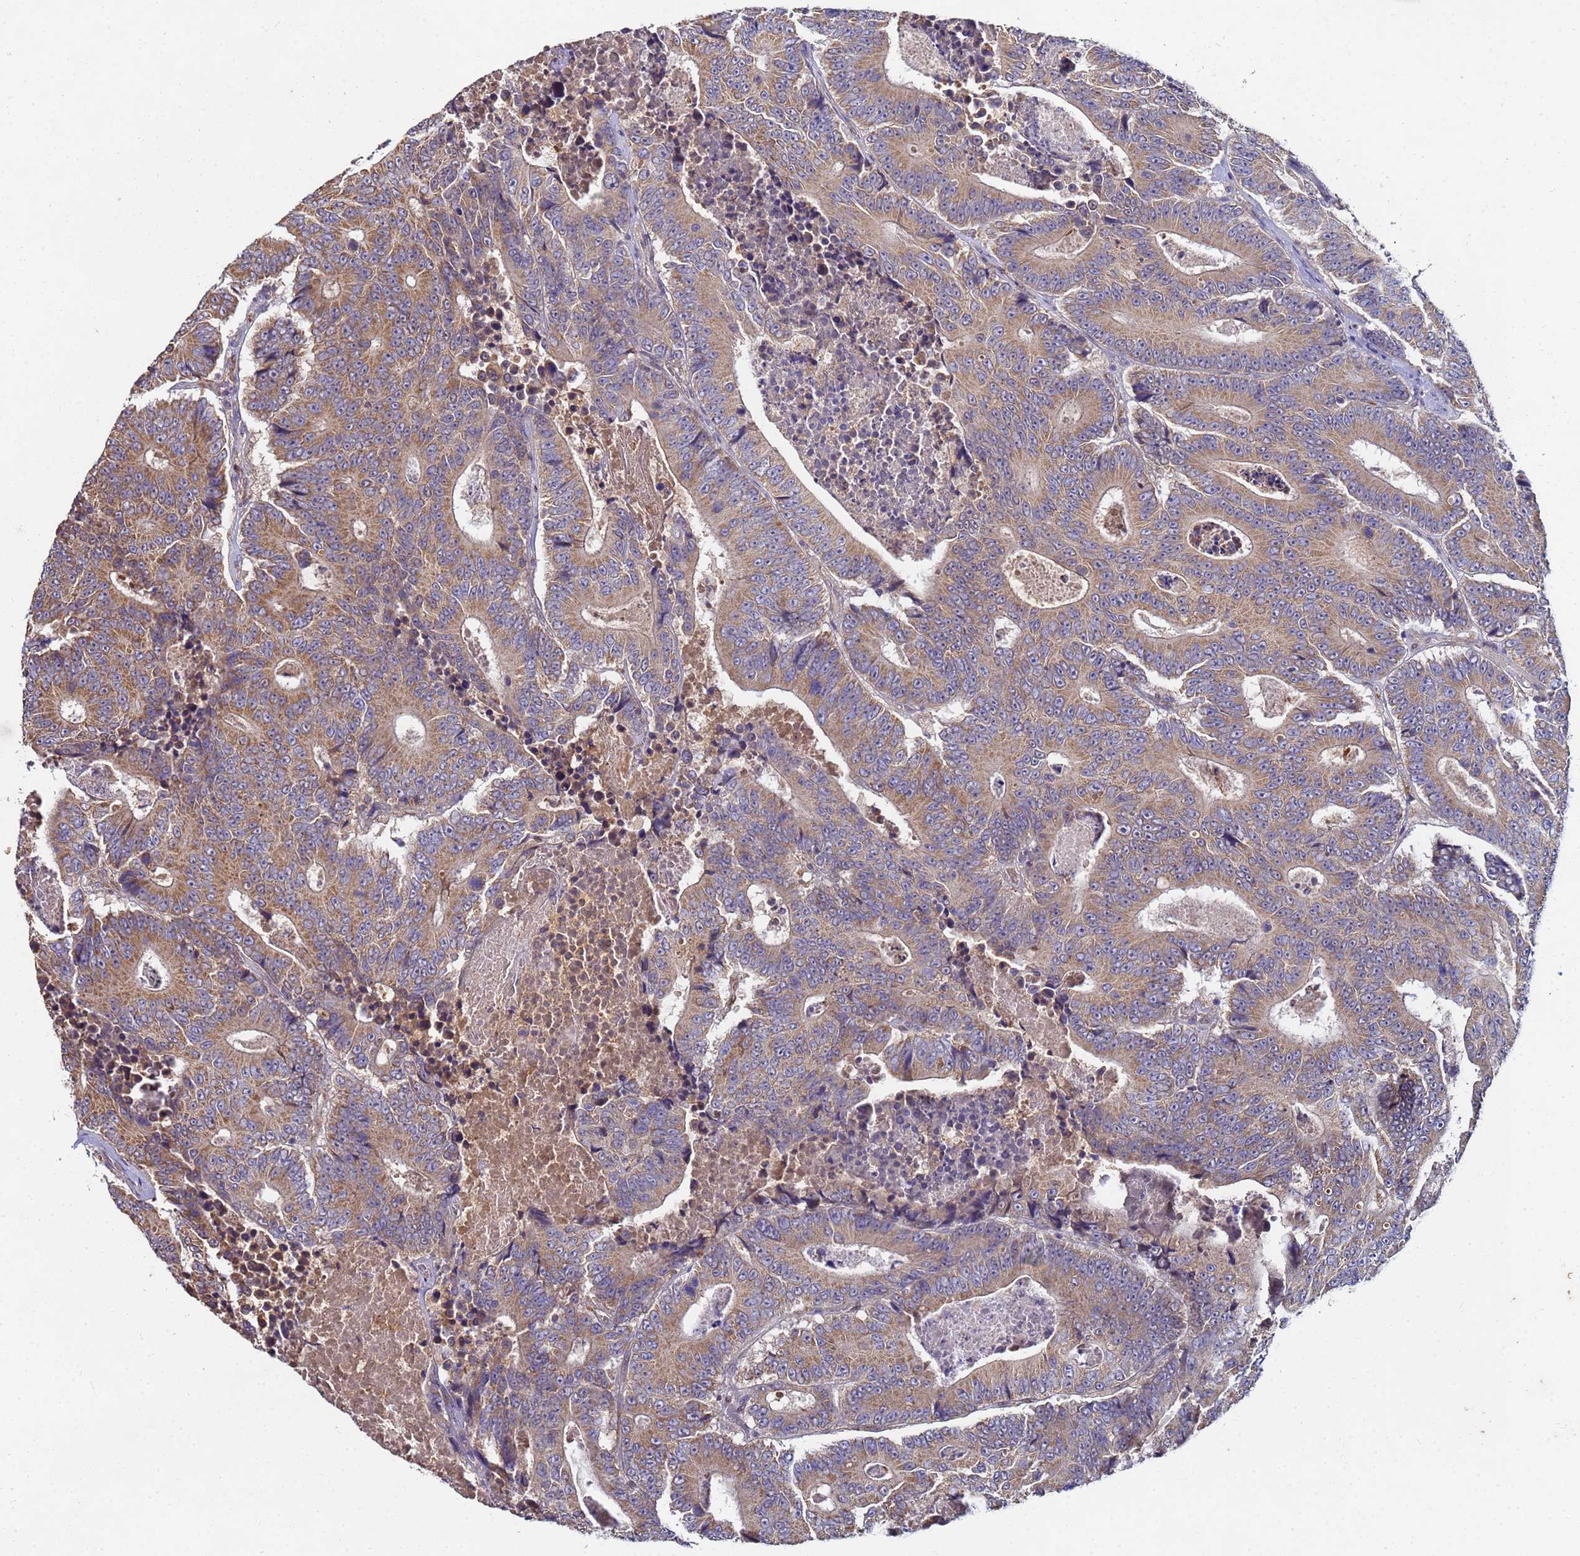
{"staining": {"intensity": "moderate", "quantity": "25%-75%", "location": "cytoplasmic/membranous"}, "tissue": "colorectal cancer", "cell_type": "Tumor cells", "image_type": "cancer", "snomed": [{"axis": "morphology", "description": "Adenocarcinoma, NOS"}, {"axis": "topography", "description": "Colon"}], "caption": "Tumor cells display moderate cytoplasmic/membranous positivity in approximately 25%-75% of cells in colorectal cancer (adenocarcinoma).", "gene": "C5orf34", "patient": {"sex": "male", "age": 83}}